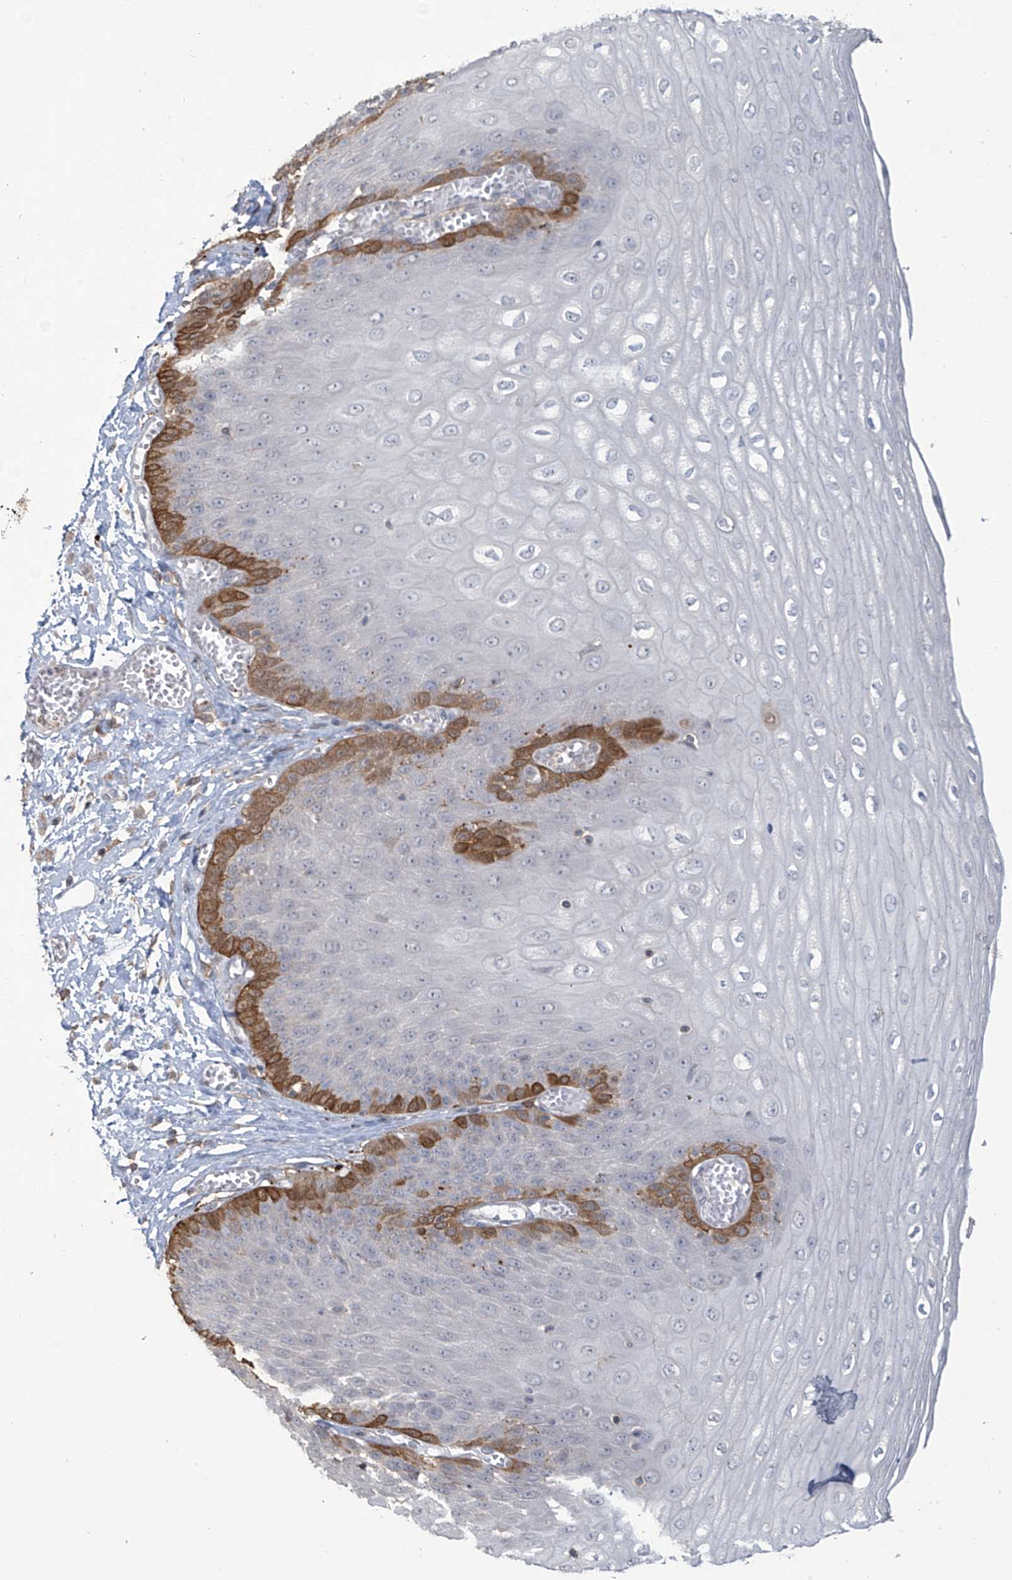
{"staining": {"intensity": "moderate", "quantity": "<25%", "location": "cytoplasmic/membranous"}, "tissue": "esophagus", "cell_type": "Squamous epithelial cells", "image_type": "normal", "snomed": [{"axis": "morphology", "description": "Normal tissue, NOS"}, {"axis": "topography", "description": "Esophagus"}], "caption": "DAB (3,3'-diaminobenzidine) immunohistochemical staining of normal human esophagus exhibits moderate cytoplasmic/membranous protein staining in approximately <25% of squamous epithelial cells.", "gene": "TAGAP", "patient": {"sex": "male", "age": 60}}